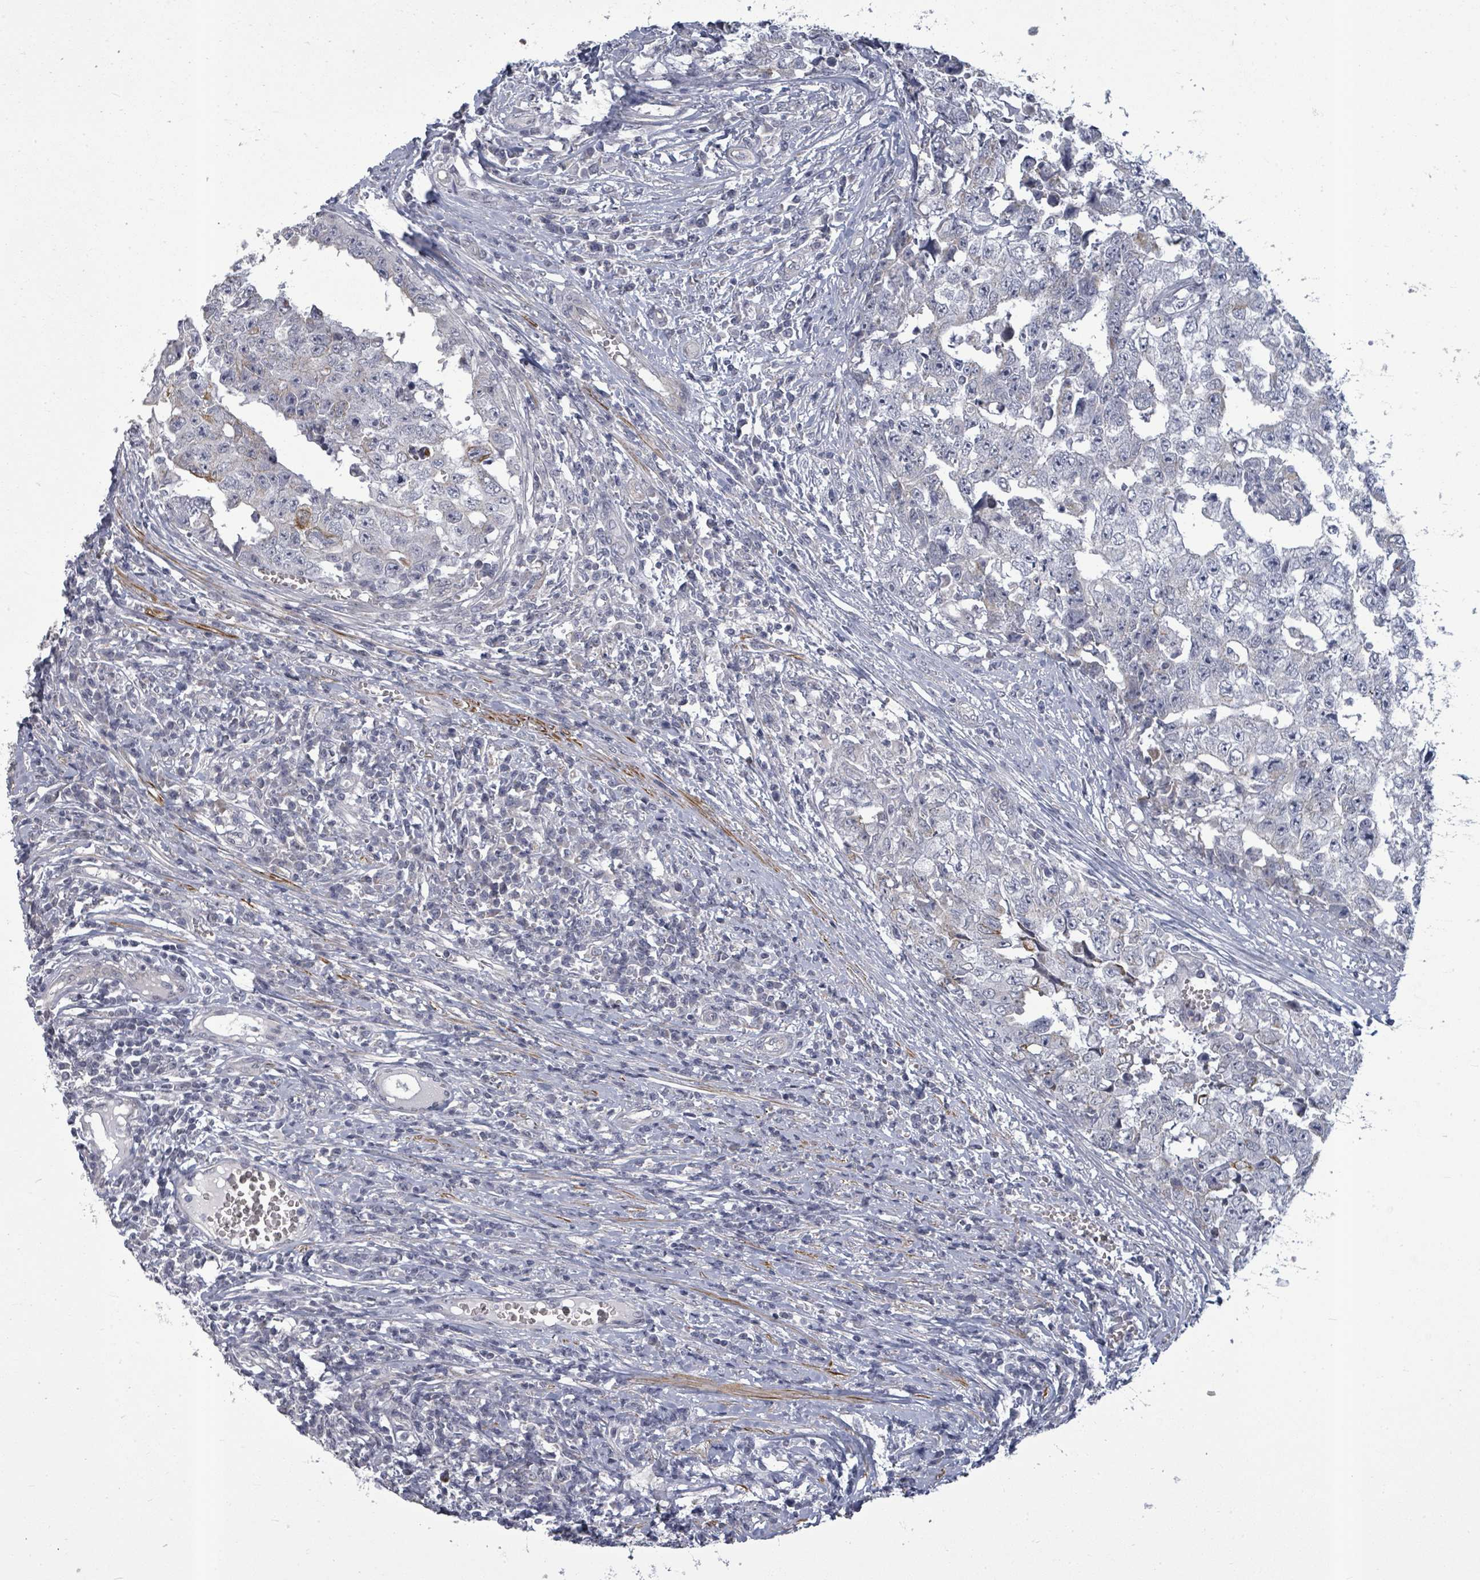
{"staining": {"intensity": "negative", "quantity": "none", "location": "none"}, "tissue": "testis cancer", "cell_type": "Tumor cells", "image_type": "cancer", "snomed": [{"axis": "morphology", "description": "Carcinoma, Embryonal, NOS"}, {"axis": "topography", "description": "Testis"}], "caption": "The micrograph exhibits no significant staining in tumor cells of testis embryonal carcinoma.", "gene": "PTPN20", "patient": {"sex": "male", "age": 25}}